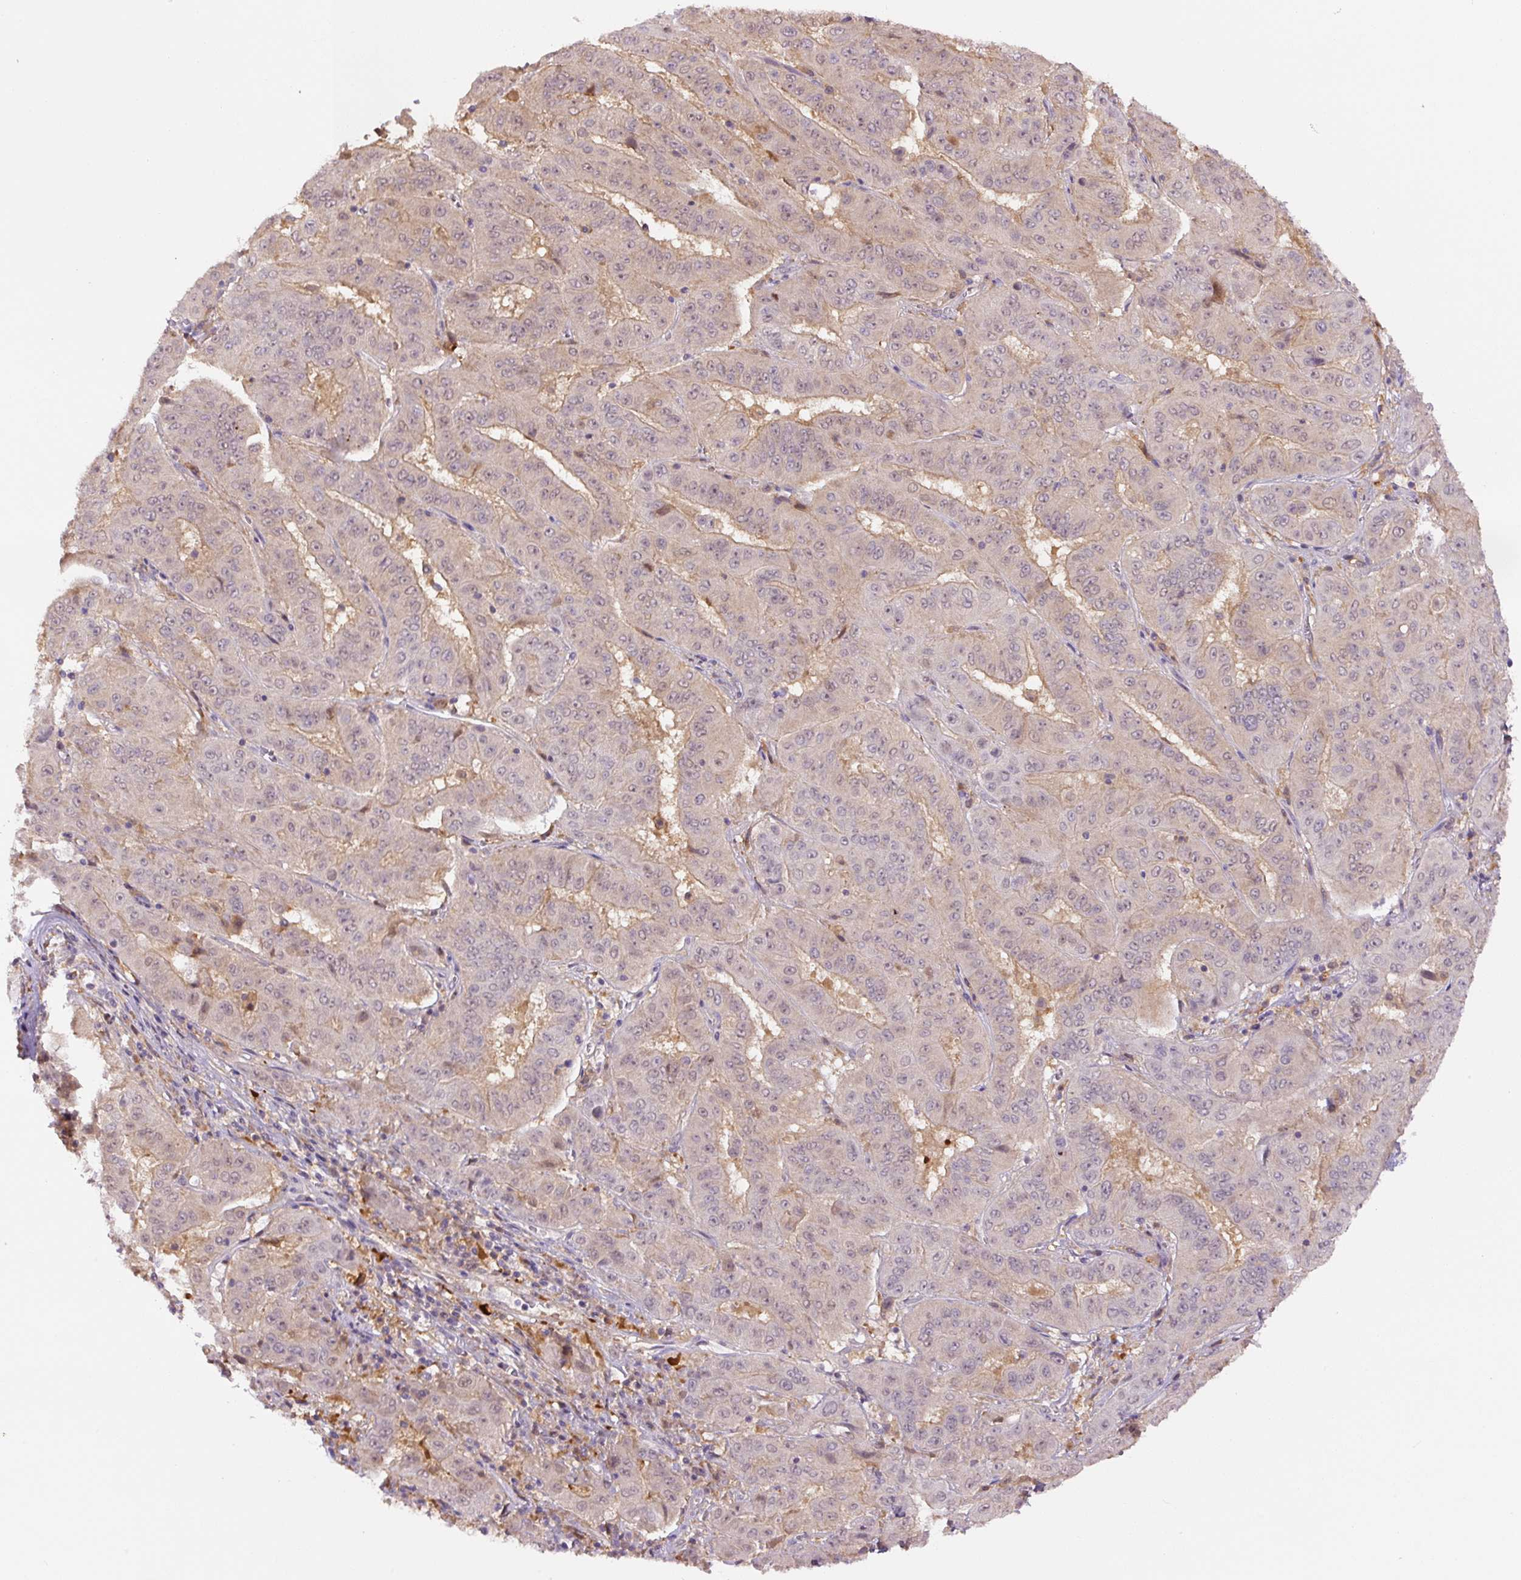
{"staining": {"intensity": "weak", "quantity": "<25%", "location": "cytoplasmic/membranous"}, "tissue": "pancreatic cancer", "cell_type": "Tumor cells", "image_type": "cancer", "snomed": [{"axis": "morphology", "description": "Adenocarcinoma, NOS"}, {"axis": "topography", "description": "Pancreas"}], "caption": "There is no significant staining in tumor cells of pancreatic cancer.", "gene": "SPSB2", "patient": {"sex": "male", "age": 63}}